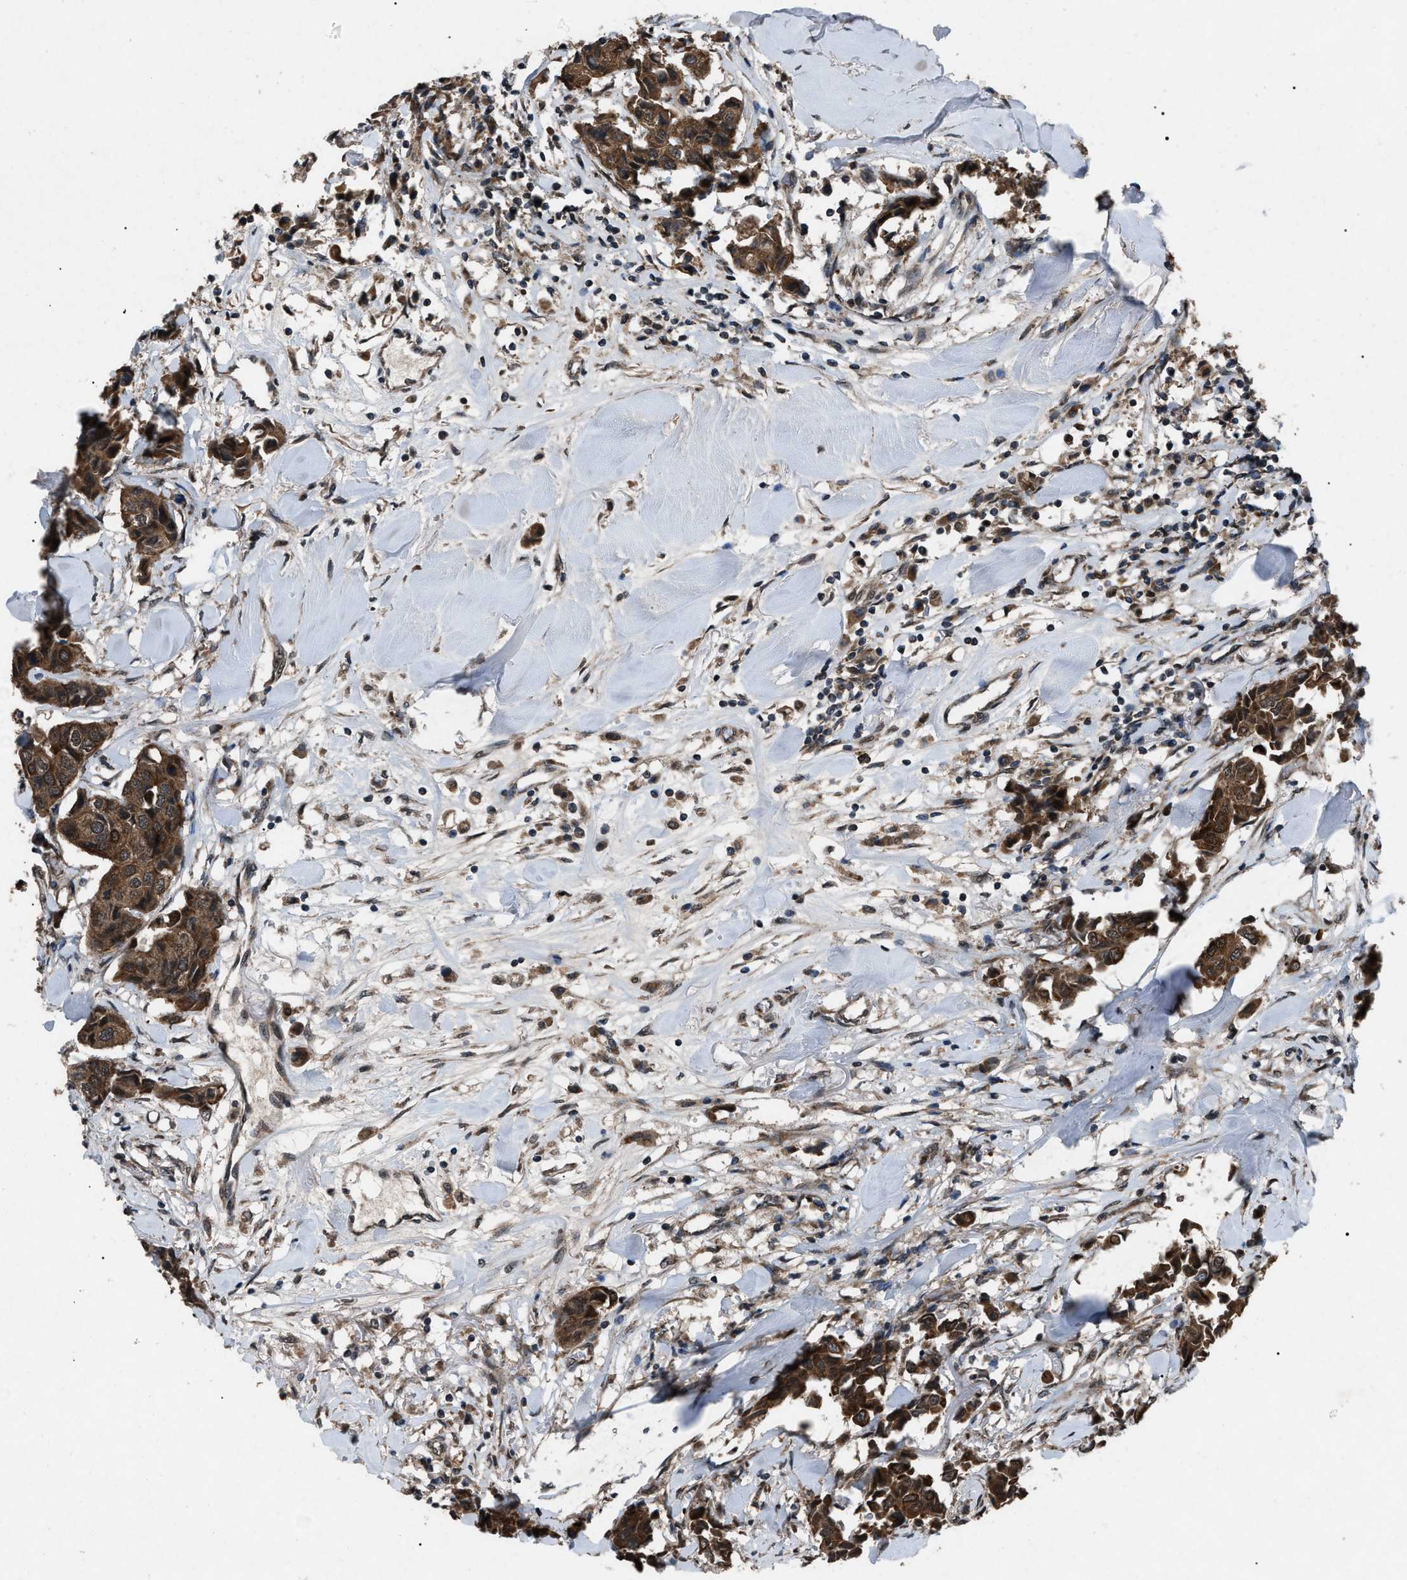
{"staining": {"intensity": "strong", "quantity": ">75%", "location": "cytoplasmic/membranous"}, "tissue": "breast cancer", "cell_type": "Tumor cells", "image_type": "cancer", "snomed": [{"axis": "morphology", "description": "Duct carcinoma"}, {"axis": "topography", "description": "Breast"}], "caption": "Immunohistochemical staining of breast cancer shows high levels of strong cytoplasmic/membranous protein staining in approximately >75% of tumor cells.", "gene": "ZFAND2A", "patient": {"sex": "female", "age": 80}}